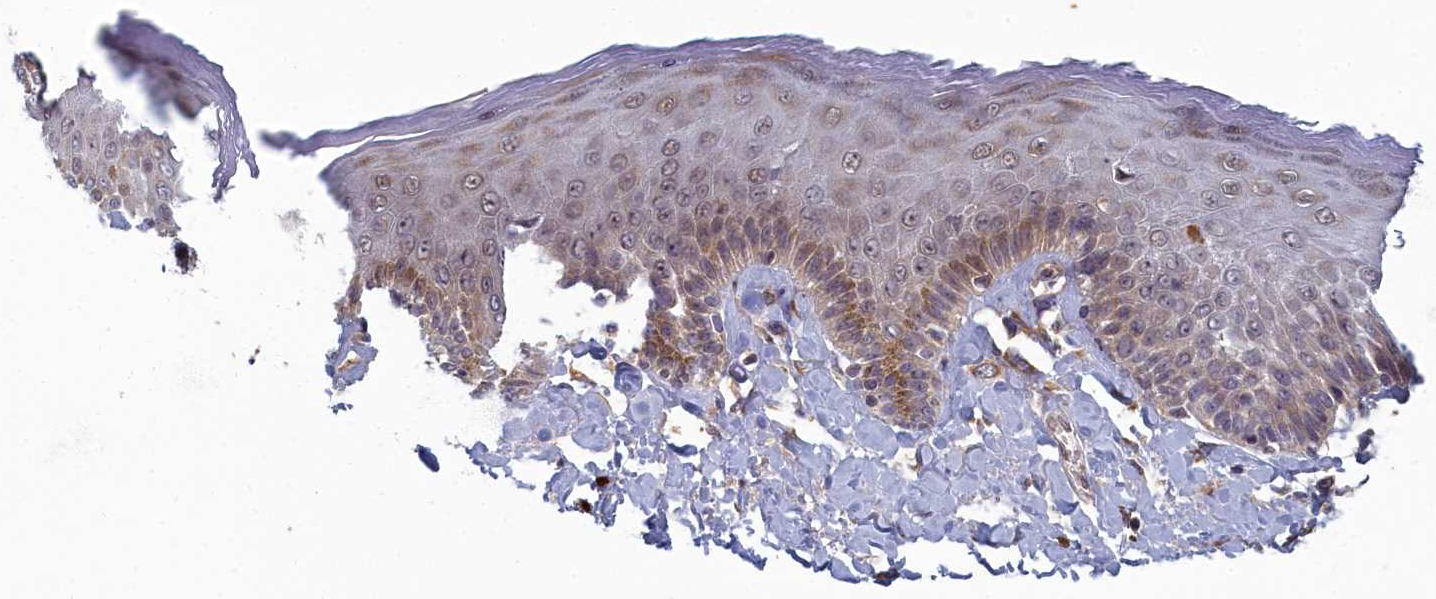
{"staining": {"intensity": "moderate", "quantity": "25%-75%", "location": "cytoplasmic/membranous"}, "tissue": "skin", "cell_type": "Epidermal cells", "image_type": "normal", "snomed": [{"axis": "morphology", "description": "Normal tissue, NOS"}, {"axis": "topography", "description": "Anal"}], "caption": "Immunohistochemical staining of unremarkable skin reveals 25%-75% levels of moderate cytoplasmic/membranous protein expression in about 25%-75% of epidermal cells. The protein is stained brown, and the nuclei are stained in blue (DAB IHC with brightfield microscopy, high magnification).", "gene": "DNAJC17", "patient": {"sex": "male", "age": 69}}